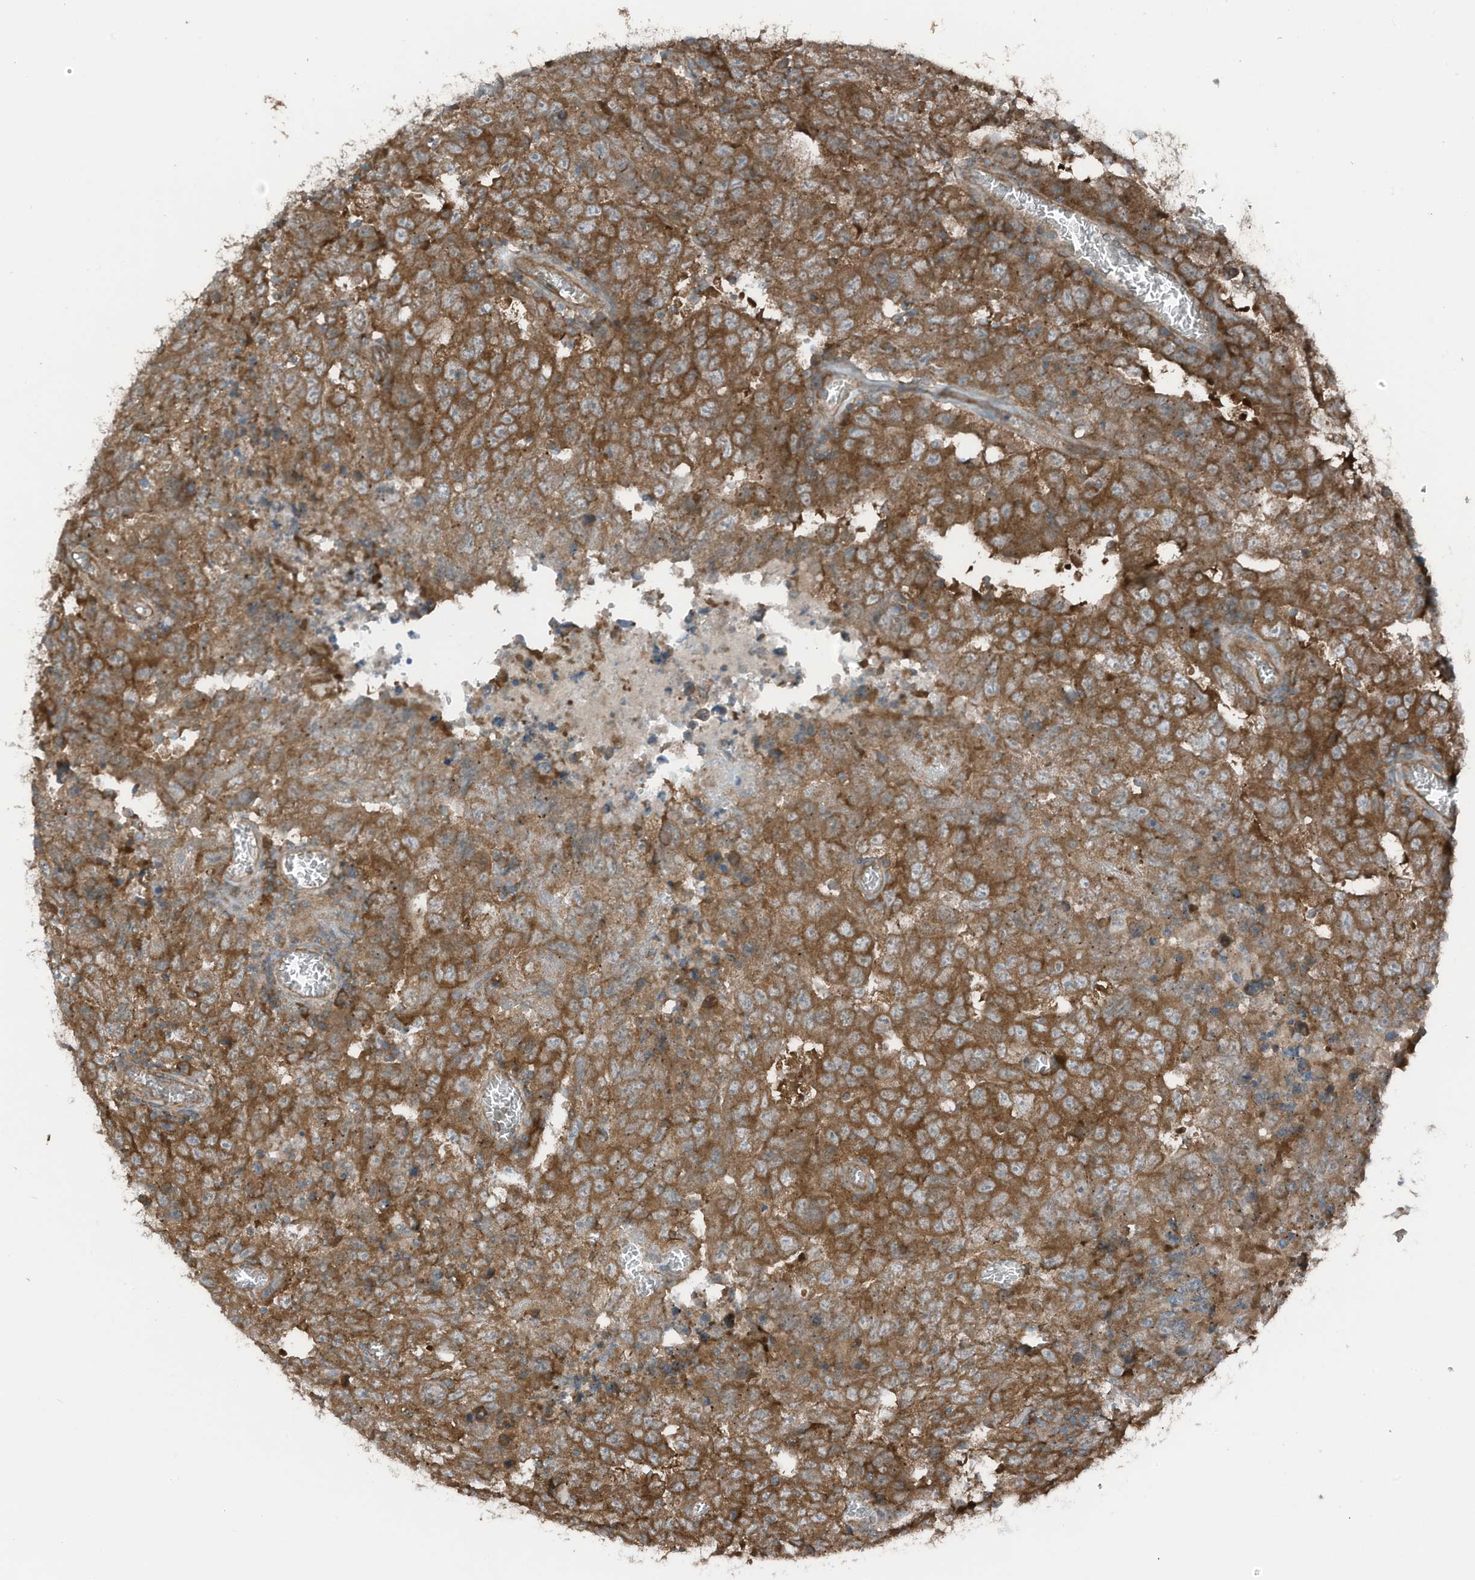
{"staining": {"intensity": "moderate", "quantity": ">75%", "location": "cytoplasmic/membranous"}, "tissue": "testis cancer", "cell_type": "Tumor cells", "image_type": "cancer", "snomed": [{"axis": "morphology", "description": "Carcinoma, Embryonal, NOS"}, {"axis": "topography", "description": "Testis"}], "caption": "An immunohistochemistry histopathology image of neoplastic tissue is shown. Protein staining in brown highlights moderate cytoplasmic/membranous positivity in testis cancer (embryonal carcinoma) within tumor cells.", "gene": "TXNDC9", "patient": {"sex": "male", "age": 26}}